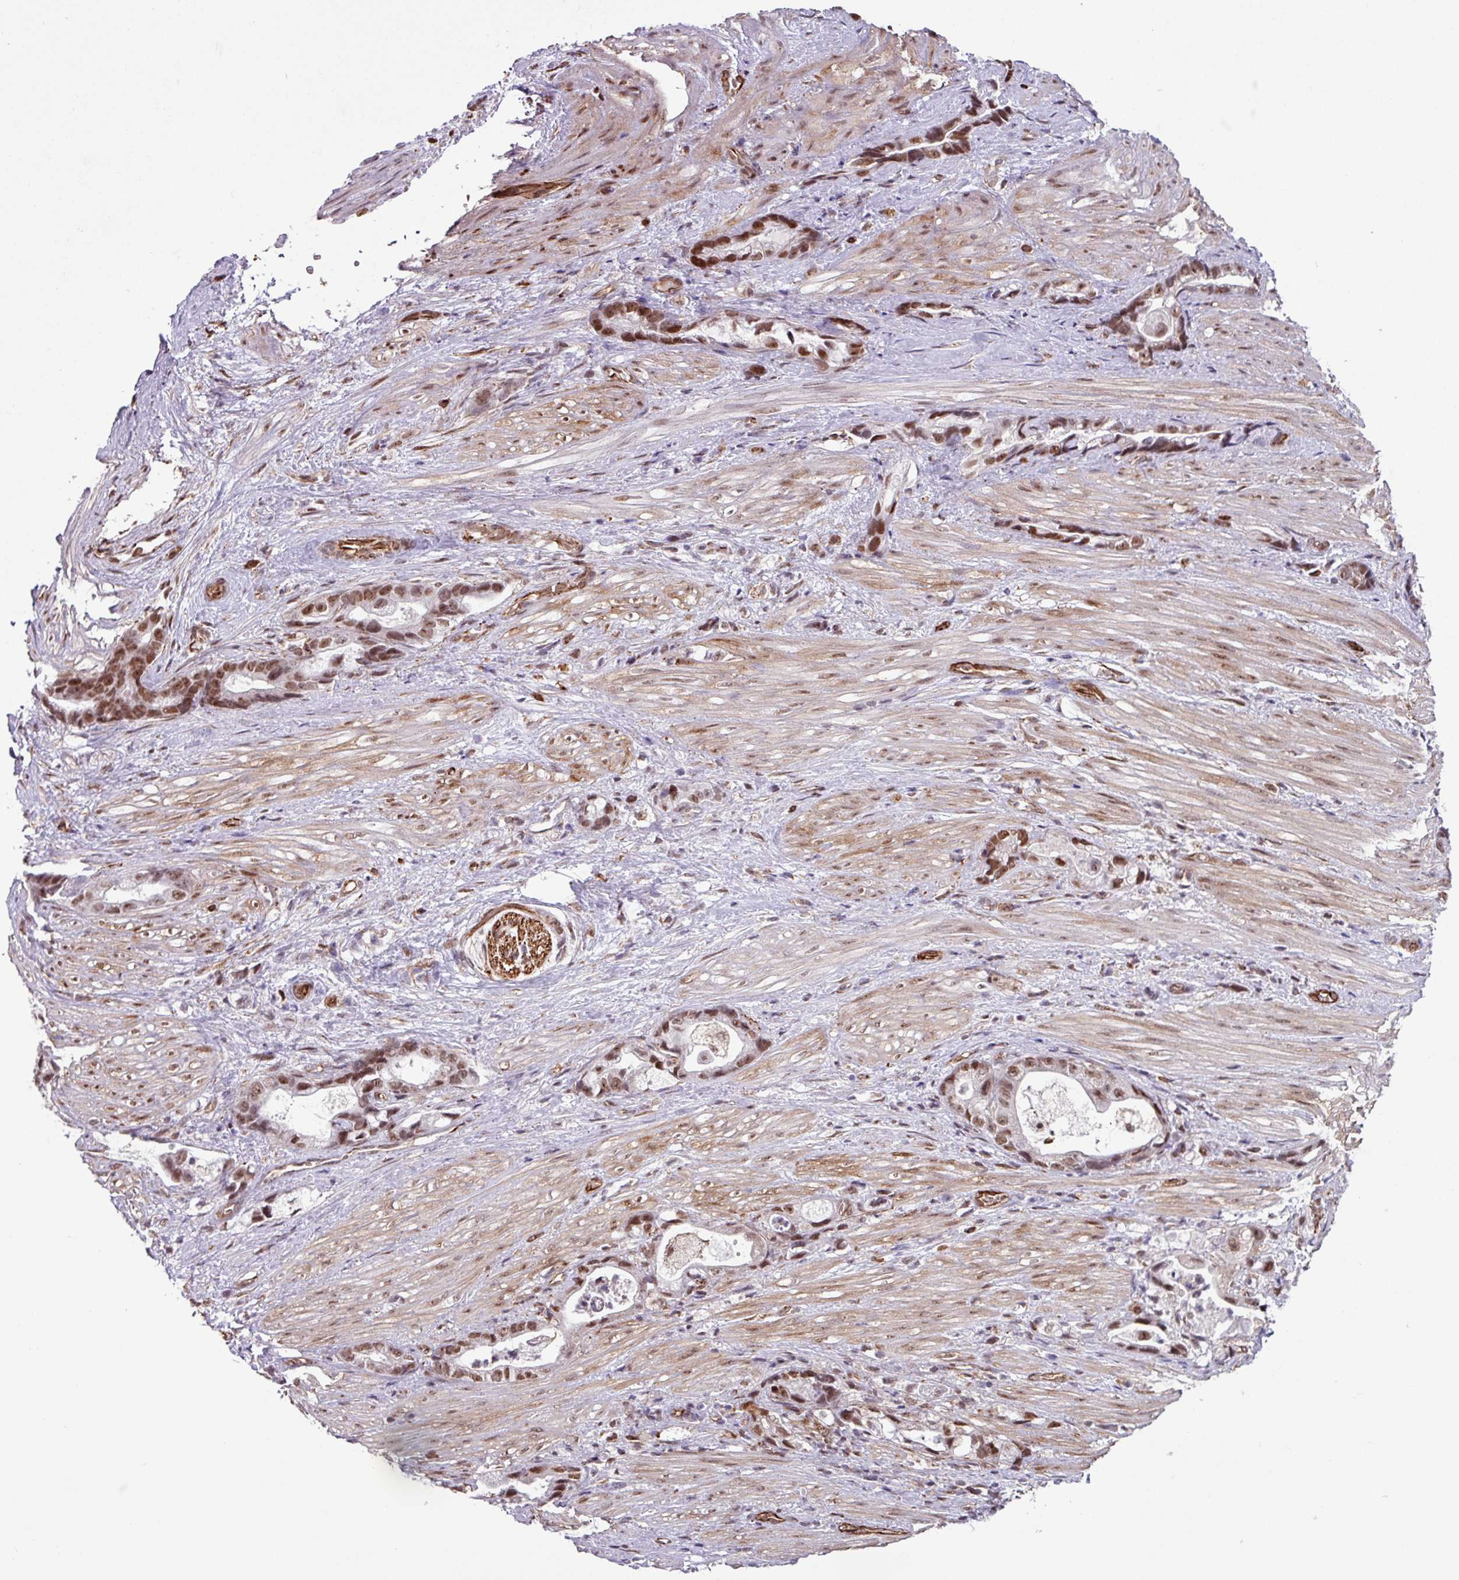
{"staining": {"intensity": "moderate", "quantity": ">75%", "location": "nuclear"}, "tissue": "stomach cancer", "cell_type": "Tumor cells", "image_type": "cancer", "snomed": [{"axis": "morphology", "description": "Adenocarcinoma, NOS"}, {"axis": "topography", "description": "Stomach"}], "caption": "Stomach adenocarcinoma was stained to show a protein in brown. There is medium levels of moderate nuclear expression in approximately >75% of tumor cells.", "gene": "CHD3", "patient": {"sex": "male", "age": 55}}